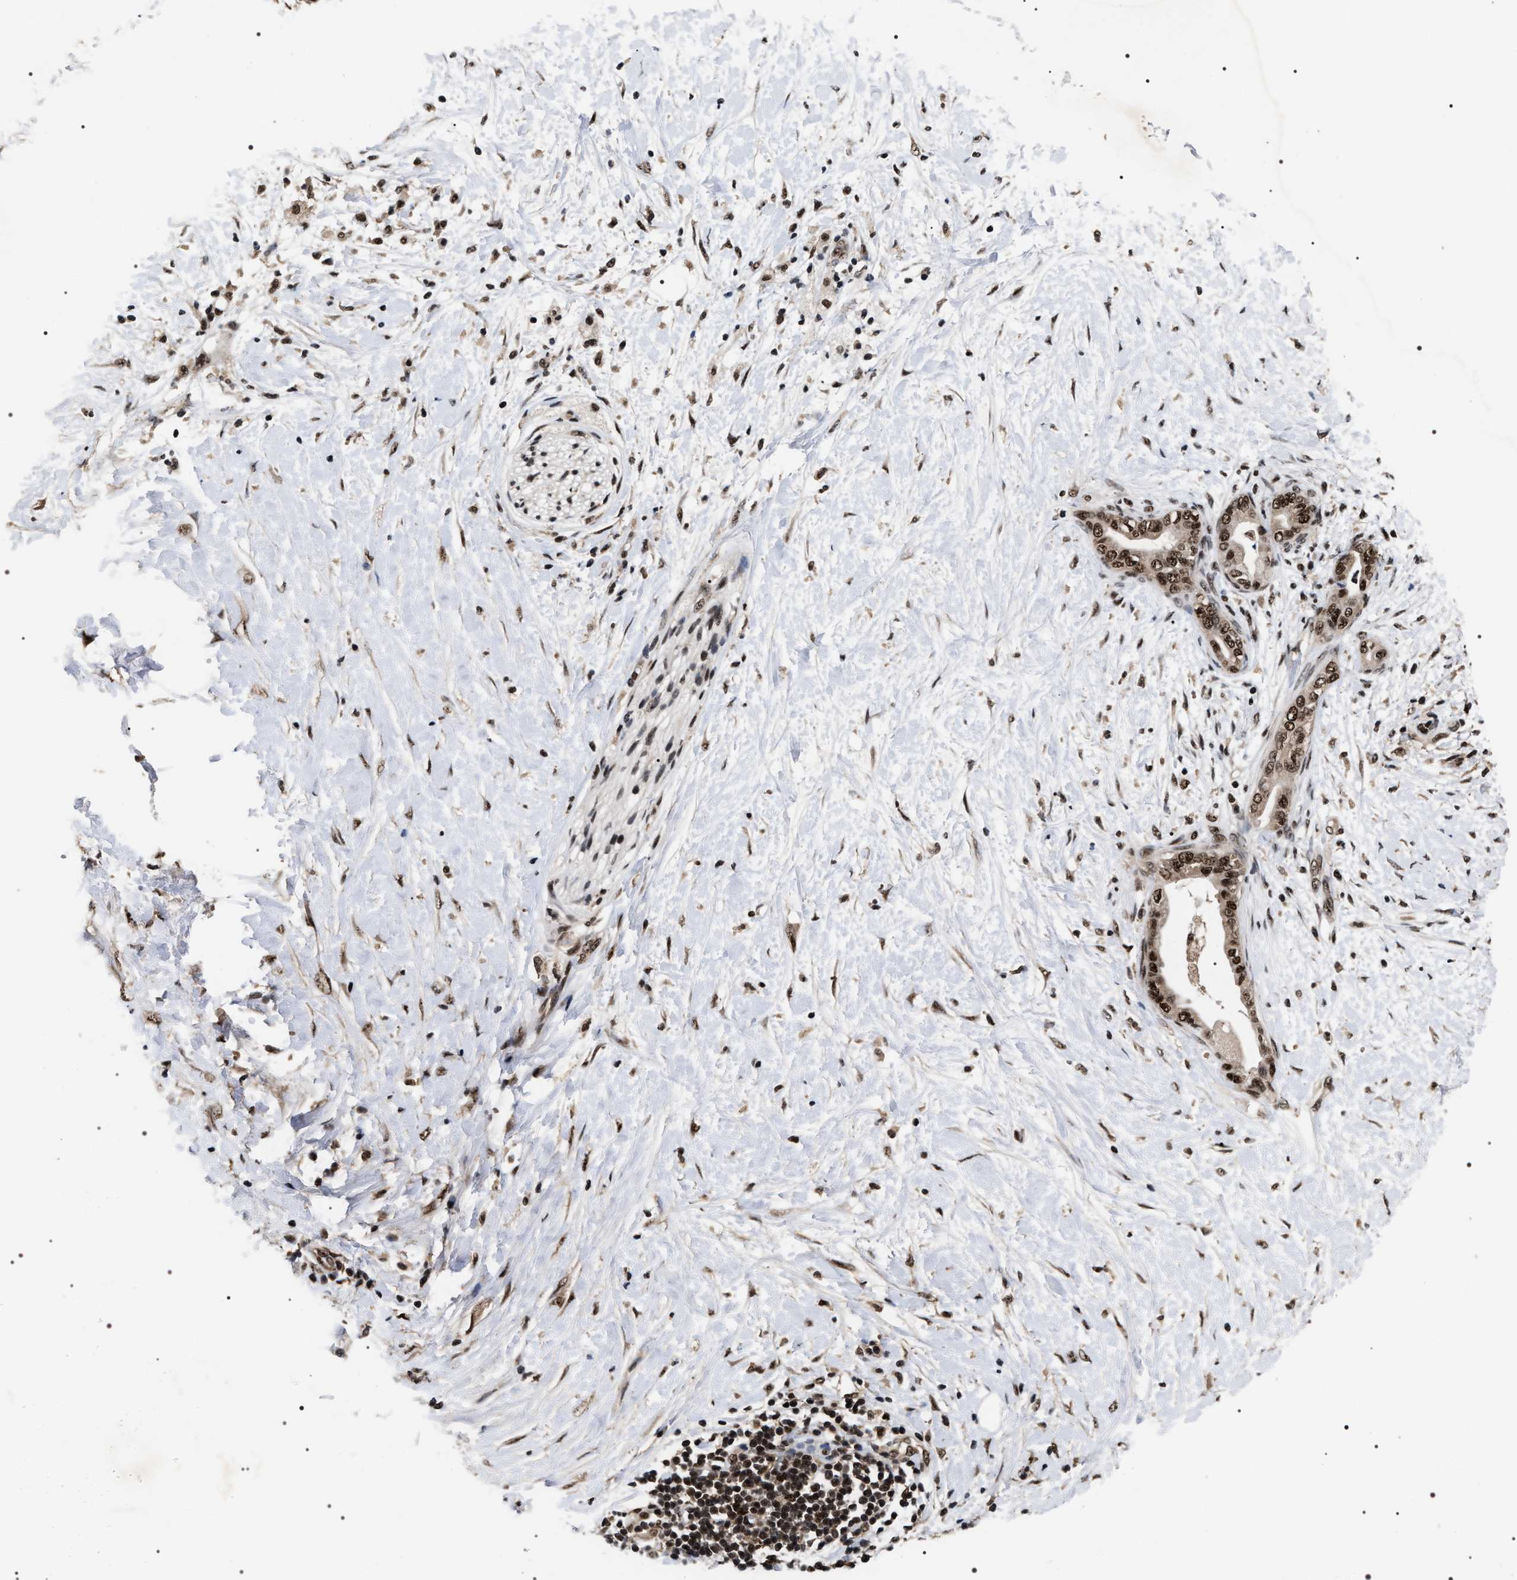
{"staining": {"intensity": "strong", "quantity": ">75%", "location": "nuclear"}, "tissue": "pancreatic cancer", "cell_type": "Tumor cells", "image_type": "cancer", "snomed": [{"axis": "morphology", "description": "Adenocarcinoma, NOS"}, {"axis": "topography", "description": "Pancreas"}], "caption": "The photomicrograph exhibits staining of adenocarcinoma (pancreatic), revealing strong nuclear protein expression (brown color) within tumor cells.", "gene": "RRP1B", "patient": {"sex": "female", "age": 60}}